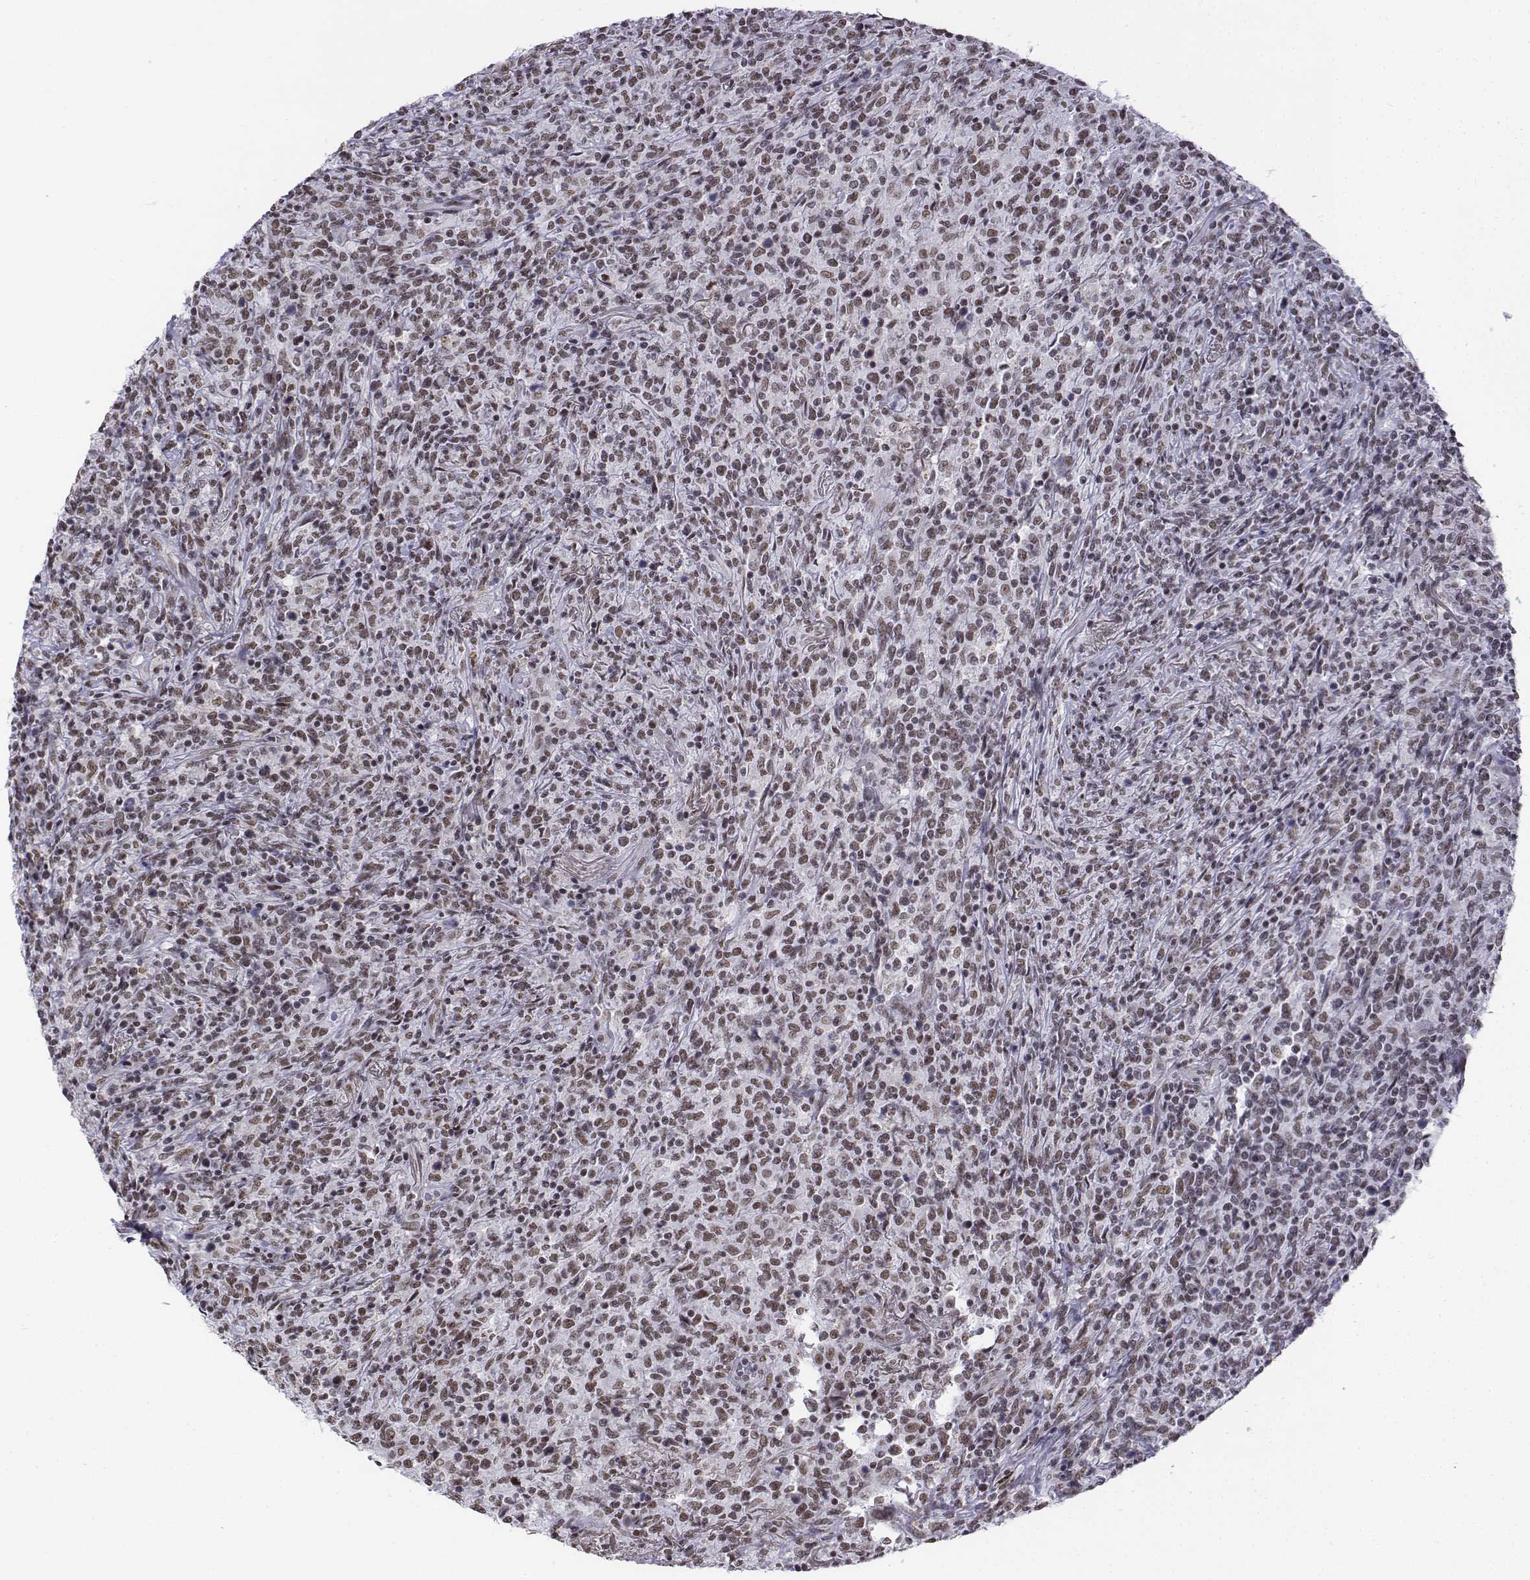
{"staining": {"intensity": "moderate", "quantity": ">75%", "location": "nuclear"}, "tissue": "lymphoma", "cell_type": "Tumor cells", "image_type": "cancer", "snomed": [{"axis": "morphology", "description": "Malignant lymphoma, non-Hodgkin's type, High grade"}, {"axis": "topography", "description": "Lung"}], "caption": "The histopathology image exhibits a brown stain indicating the presence of a protein in the nuclear of tumor cells in lymphoma.", "gene": "SETD1A", "patient": {"sex": "male", "age": 79}}